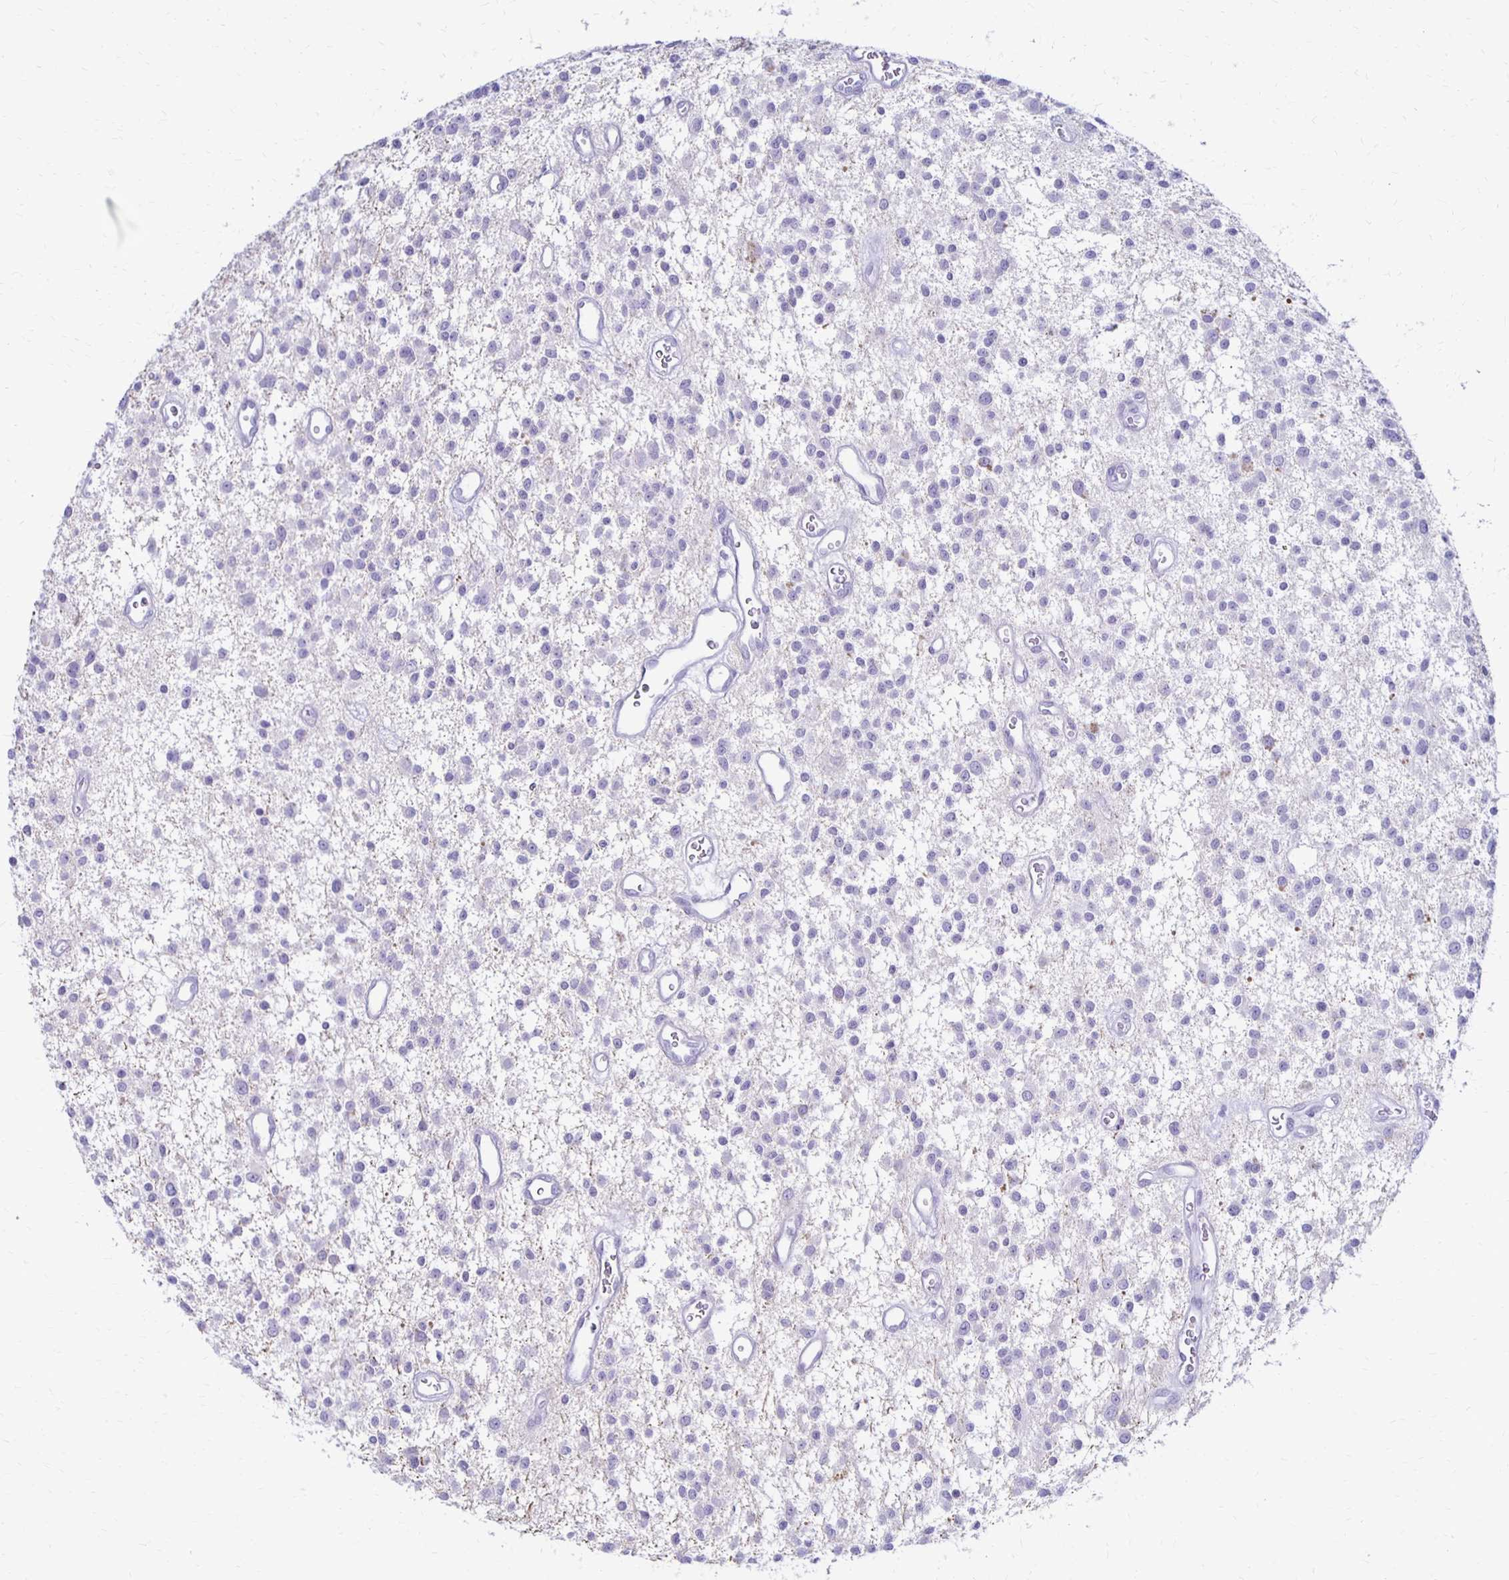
{"staining": {"intensity": "negative", "quantity": "none", "location": "none"}, "tissue": "glioma", "cell_type": "Tumor cells", "image_type": "cancer", "snomed": [{"axis": "morphology", "description": "Glioma, malignant, Low grade"}, {"axis": "topography", "description": "Brain"}], "caption": "Low-grade glioma (malignant) was stained to show a protein in brown. There is no significant expression in tumor cells.", "gene": "RYR1", "patient": {"sex": "male", "age": 43}}